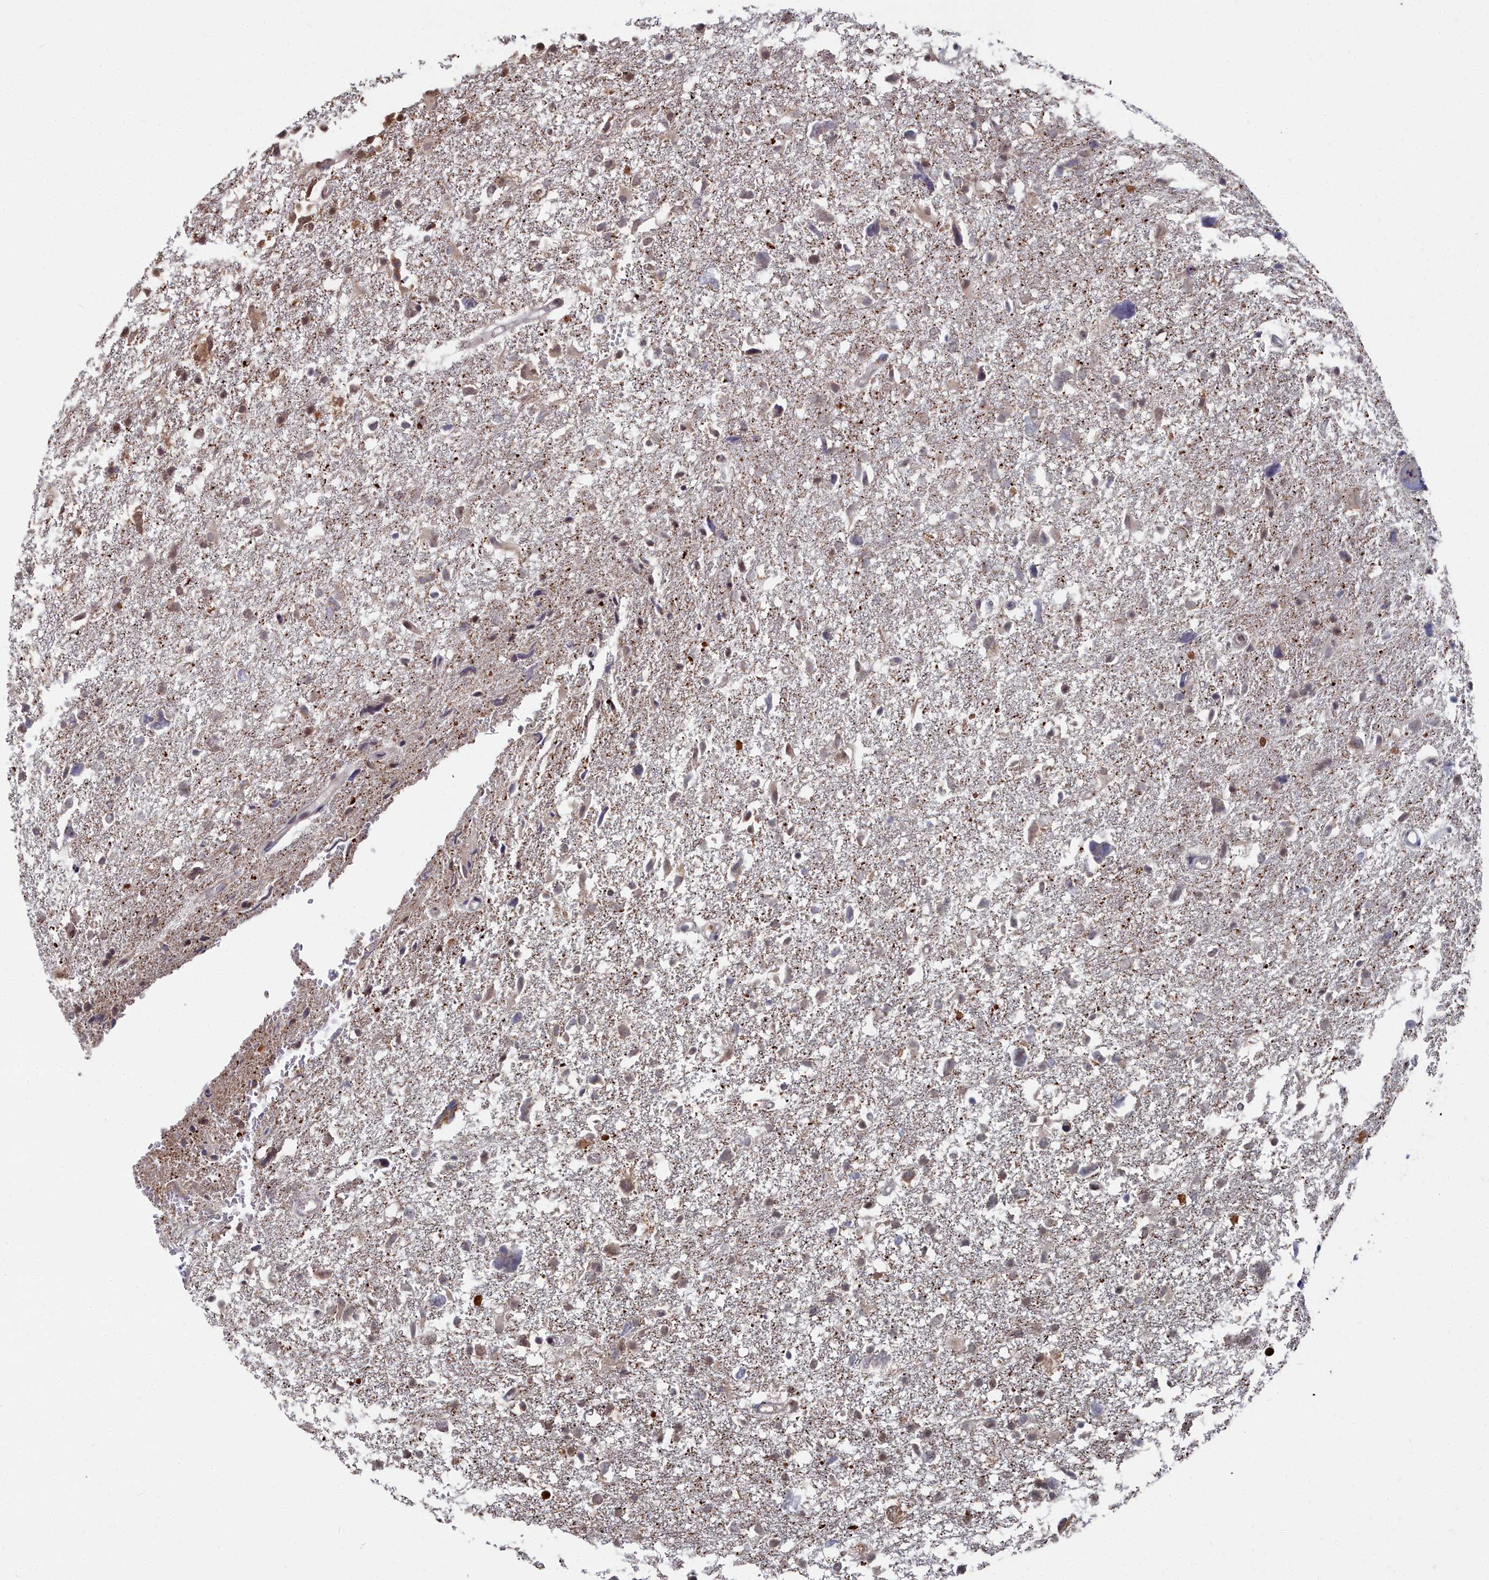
{"staining": {"intensity": "moderate", "quantity": "<25%", "location": "cytoplasmic/membranous,nuclear"}, "tissue": "glioma", "cell_type": "Tumor cells", "image_type": "cancer", "snomed": [{"axis": "morphology", "description": "Glioma, malignant, High grade"}, {"axis": "topography", "description": "Brain"}], "caption": "Protein expression analysis of human malignant high-grade glioma reveals moderate cytoplasmic/membranous and nuclear expression in approximately <25% of tumor cells. (Stains: DAB in brown, nuclei in blue, Microscopy: brightfield microscopy at high magnification).", "gene": "RPS27A", "patient": {"sex": "male", "age": 61}}